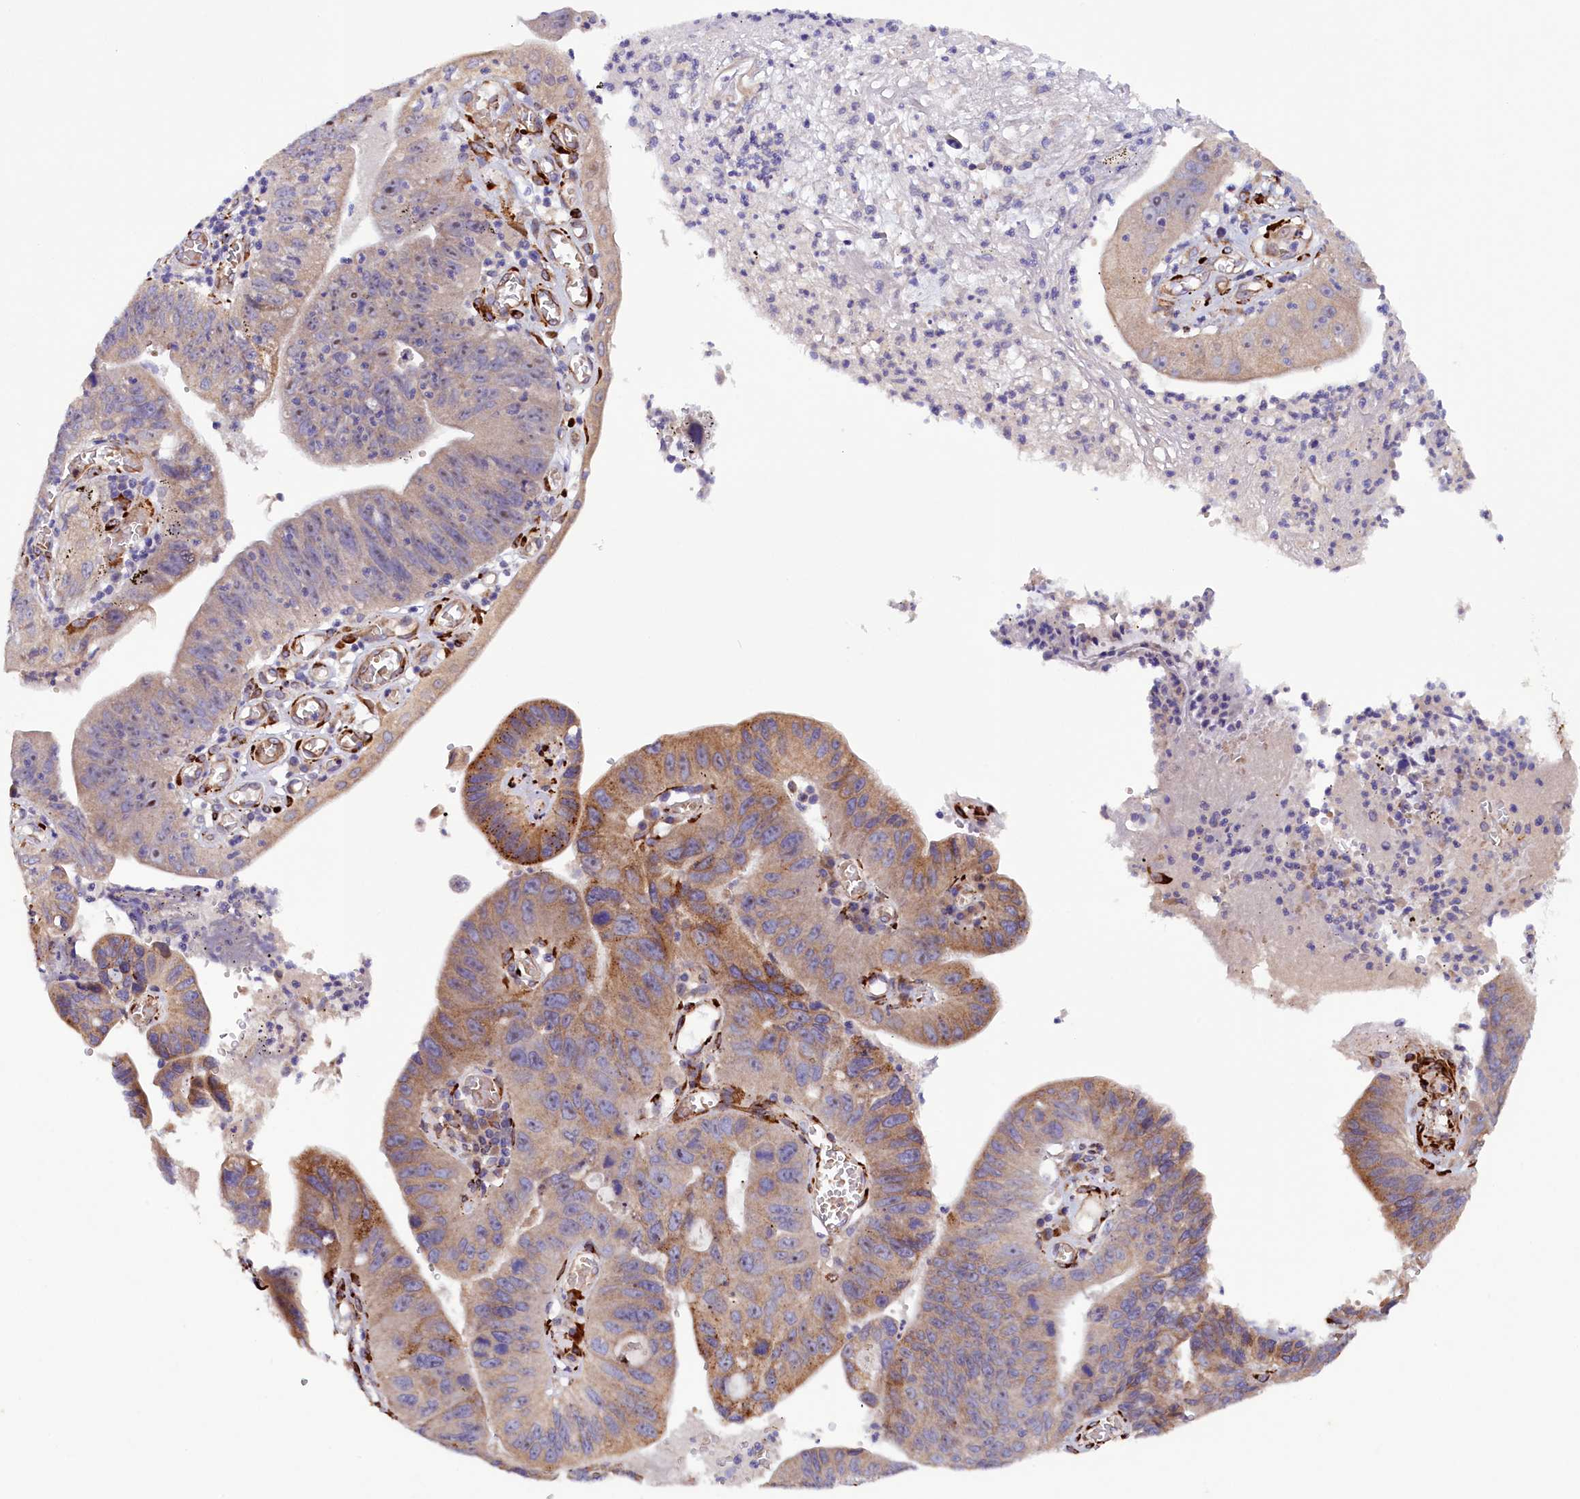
{"staining": {"intensity": "moderate", "quantity": "25%-75%", "location": "cytoplasmic/membranous"}, "tissue": "stomach cancer", "cell_type": "Tumor cells", "image_type": "cancer", "snomed": [{"axis": "morphology", "description": "Adenocarcinoma, NOS"}, {"axis": "topography", "description": "Stomach"}], "caption": "Stomach cancer stained for a protein shows moderate cytoplasmic/membranous positivity in tumor cells.", "gene": "ARRDC4", "patient": {"sex": "male", "age": 59}}